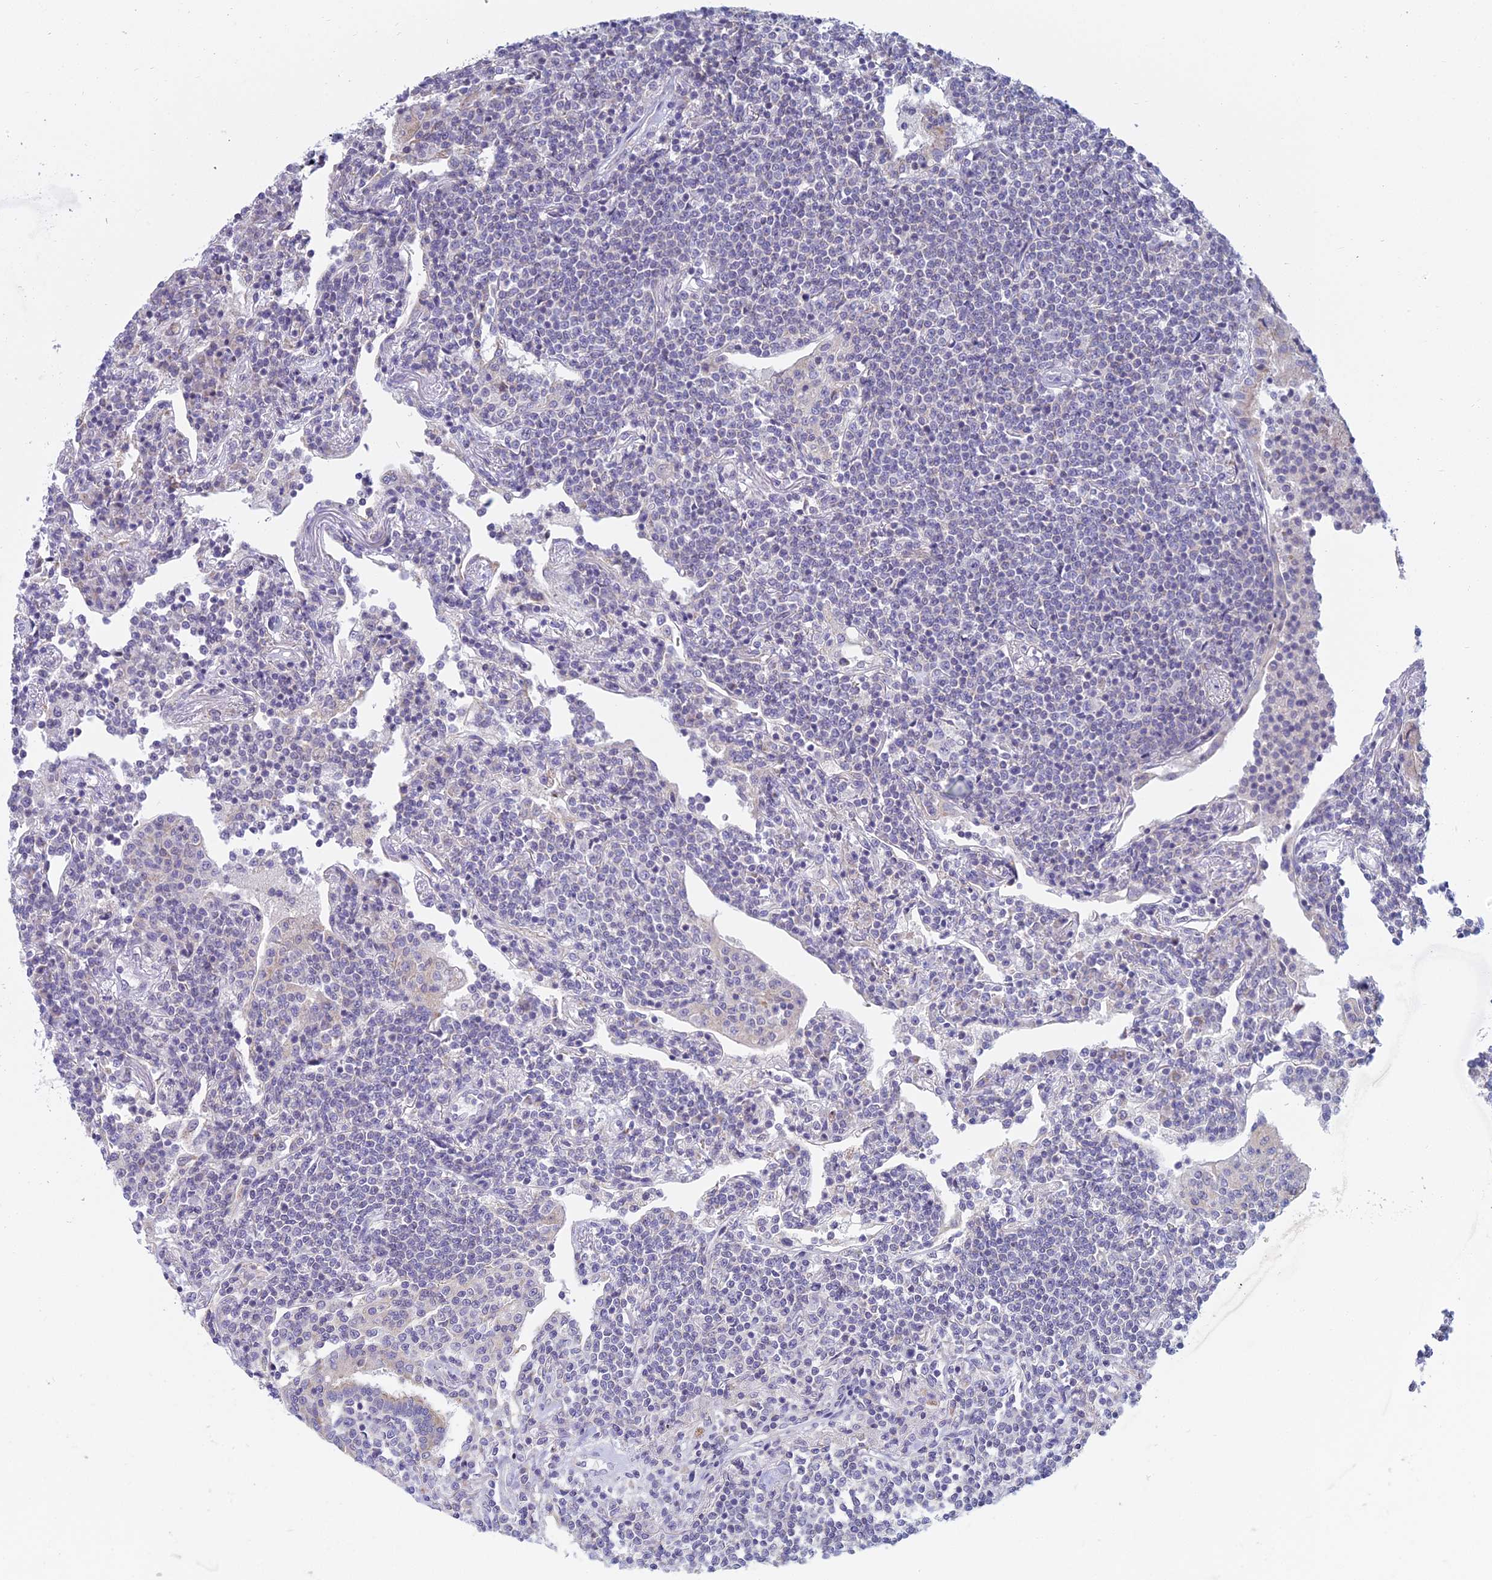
{"staining": {"intensity": "negative", "quantity": "none", "location": "none"}, "tissue": "lymphoma", "cell_type": "Tumor cells", "image_type": "cancer", "snomed": [{"axis": "morphology", "description": "Malignant lymphoma, non-Hodgkin's type, Low grade"}, {"axis": "topography", "description": "Lung"}], "caption": "Tumor cells show no significant positivity in malignant lymphoma, non-Hodgkin's type (low-grade).", "gene": "CFAP206", "patient": {"sex": "female", "age": 71}}